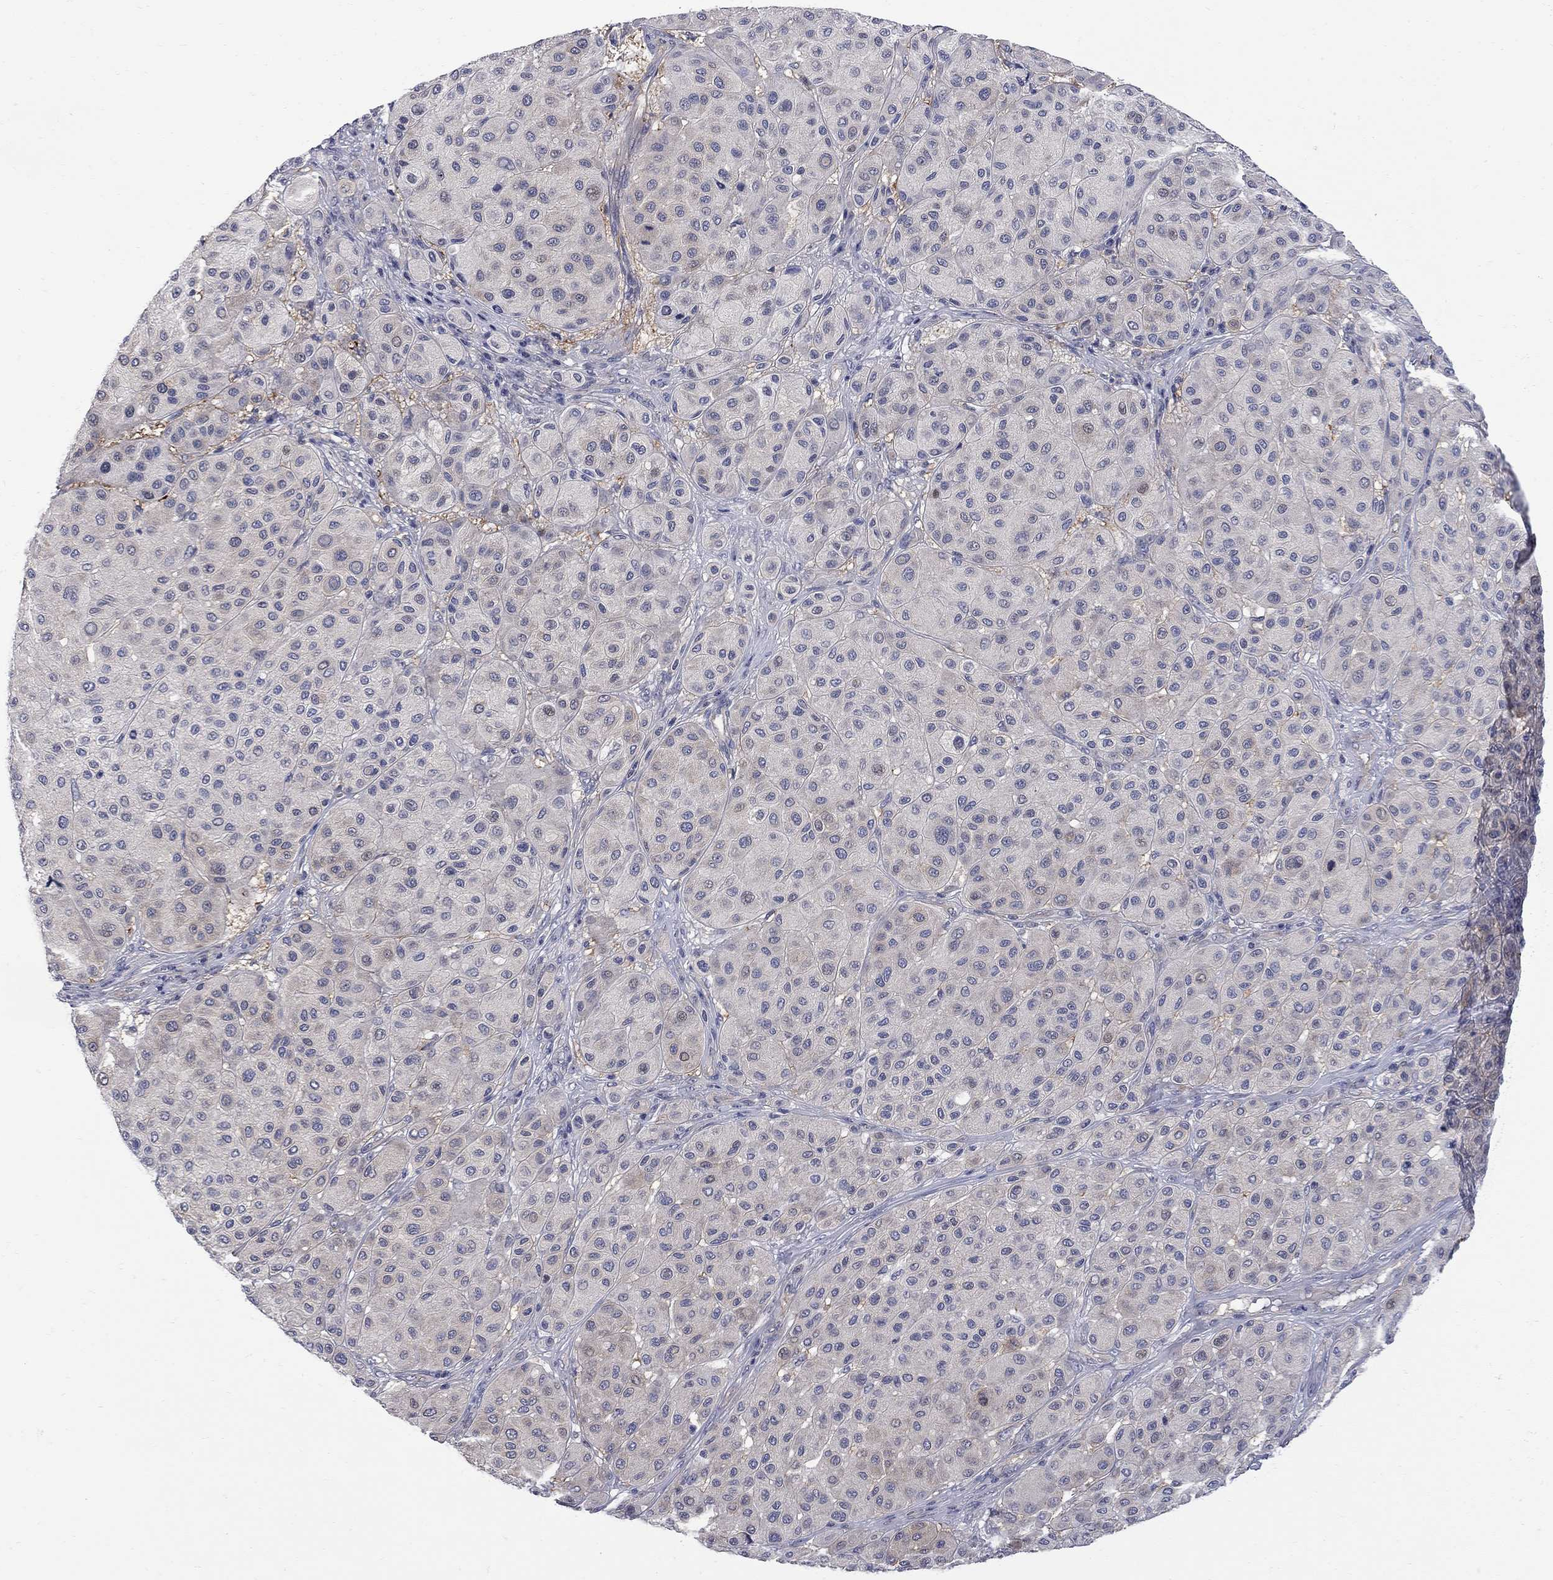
{"staining": {"intensity": "negative", "quantity": "none", "location": "none"}, "tissue": "melanoma", "cell_type": "Tumor cells", "image_type": "cancer", "snomed": [{"axis": "morphology", "description": "Malignant melanoma, Metastatic site"}, {"axis": "topography", "description": "Smooth muscle"}], "caption": "A high-resolution photomicrograph shows immunohistochemistry staining of melanoma, which demonstrates no significant positivity in tumor cells.", "gene": "GALNT8", "patient": {"sex": "male", "age": 41}}